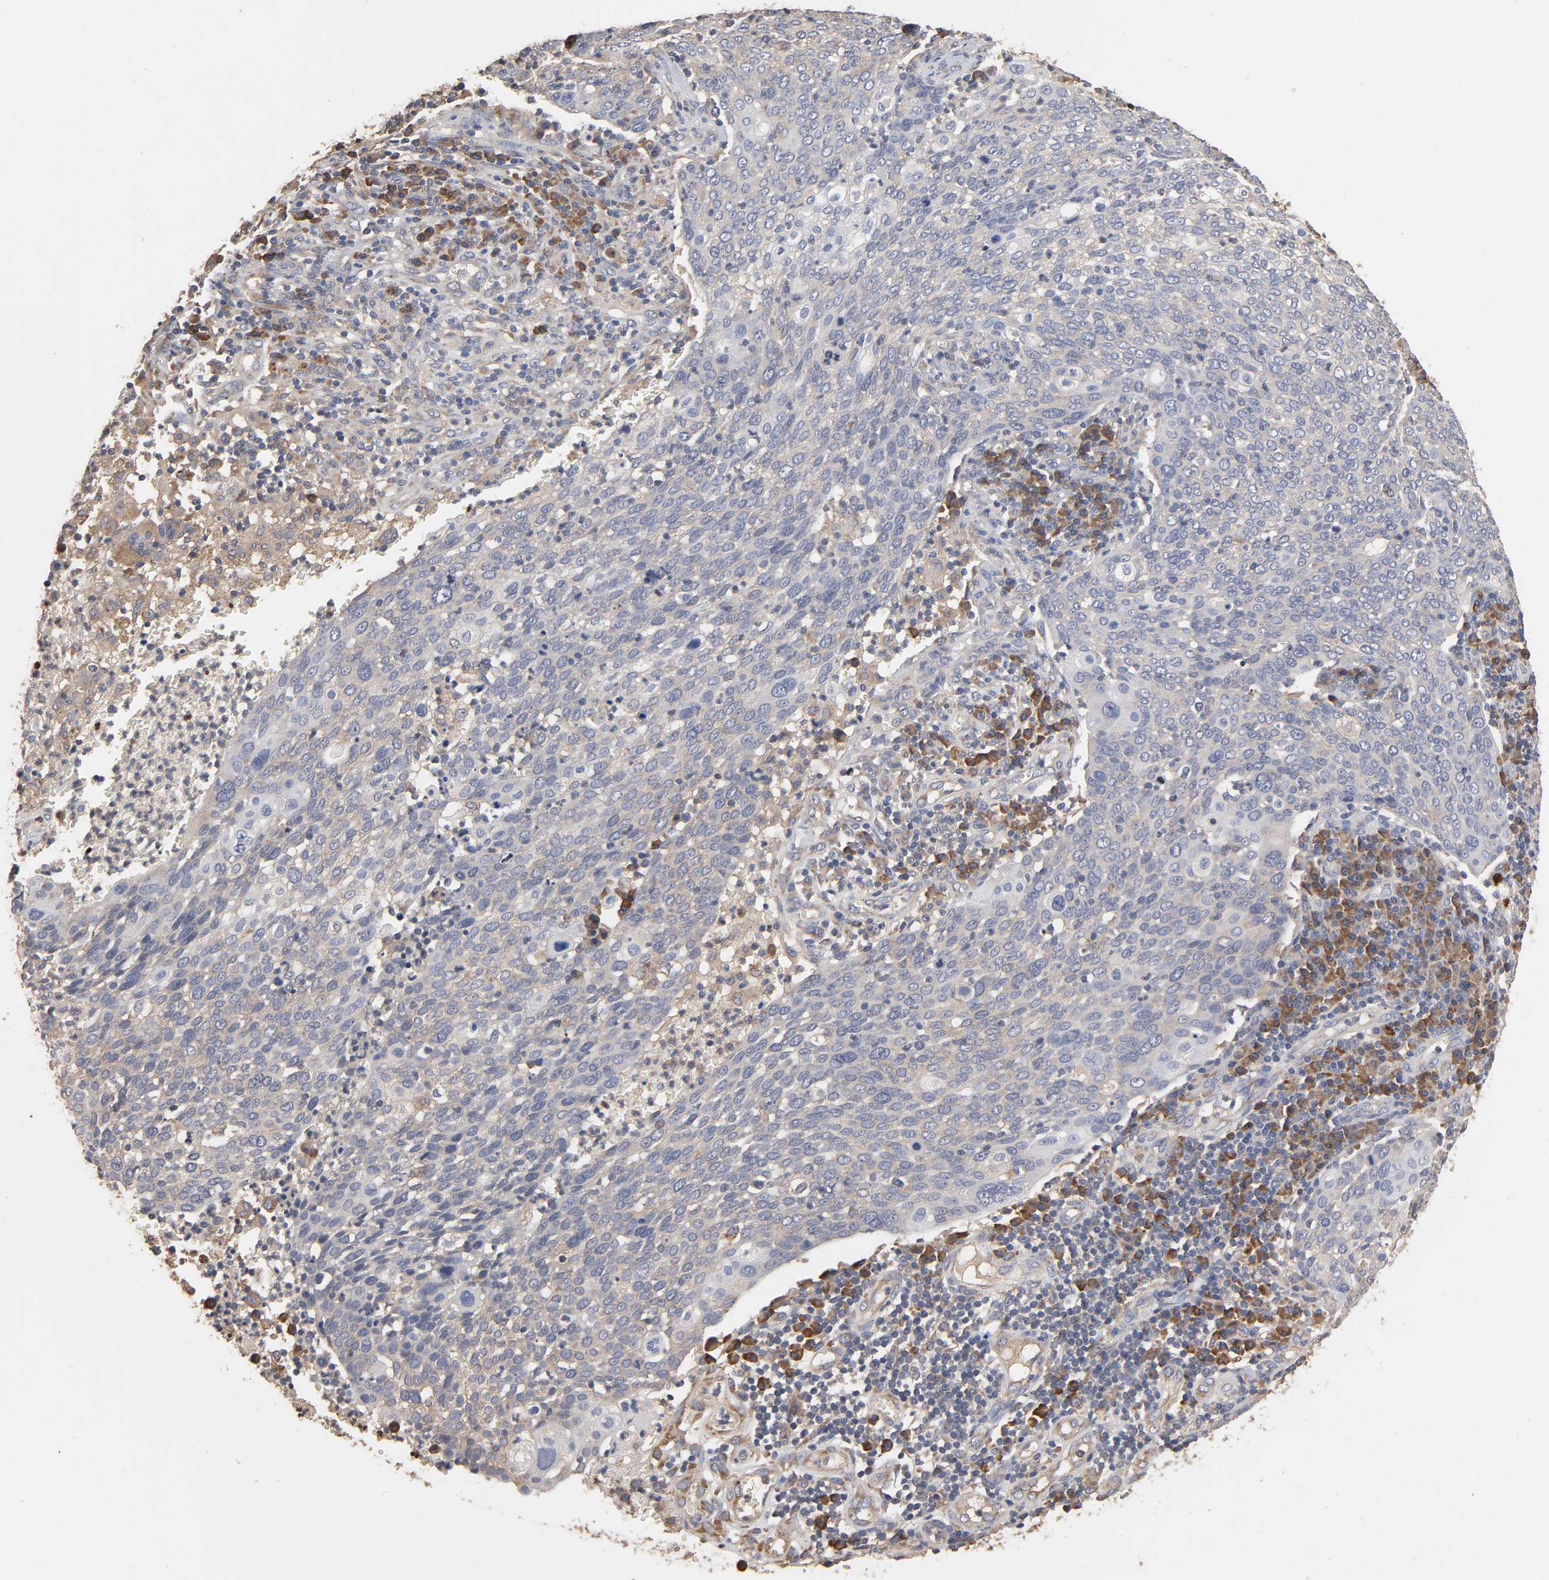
{"staining": {"intensity": "weak", "quantity": ">75%", "location": "cytoplasmic/membranous"}, "tissue": "cervical cancer", "cell_type": "Tumor cells", "image_type": "cancer", "snomed": [{"axis": "morphology", "description": "Squamous cell carcinoma, NOS"}, {"axis": "topography", "description": "Cervix"}], "caption": "Immunohistochemistry photomicrograph of human squamous cell carcinoma (cervical) stained for a protein (brown), which shows low levels of weak cytoplasmic/membranous staining in approximately >75% of tumor cells.", "gene": "EIF4G2", "patient": {"sex": "female", "age": 40}}